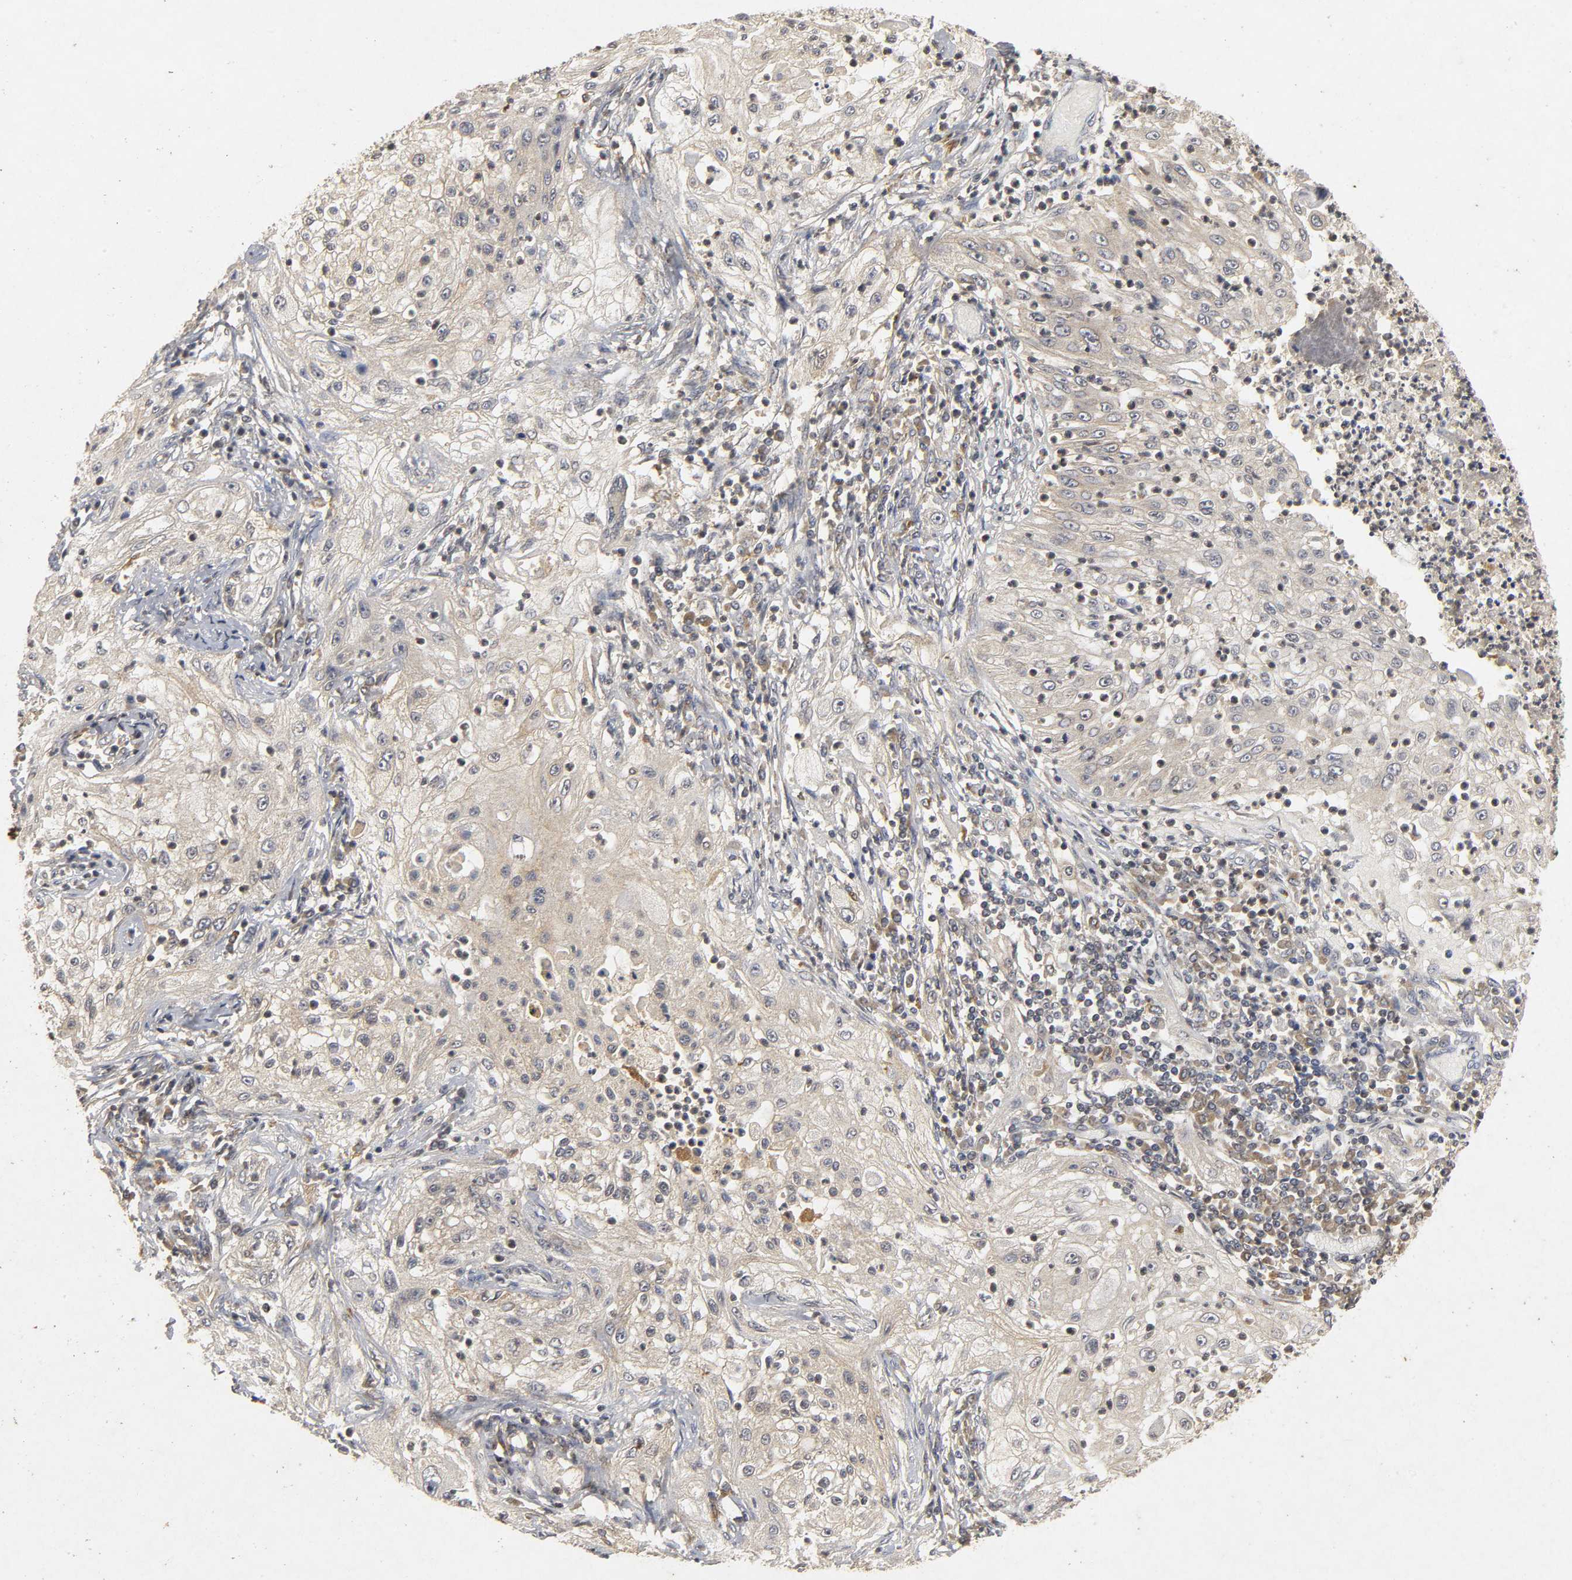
{"staining": {"intensity": "weak", "quantity": "<25%", "location": "cytoplasmic/membranous"}, "tissue": "lung cancer", "cell_type": "Tumor cells", "image_type": "cancer", "snomed": [{"axis": "morphology", "description": "Inflammation, NOS"}, {"axis": "morphology", "description": "Squamous cell carcinoma, NOS"}, {"axis": "topography", "description": "Lymph node"}, {"axis": "topography", "description": "Soft tissue"}, {"axis": "topography", "description": "Lung"}], "caption": "Immunohistochemistry (IHC) micrograph of neoplastic tissue: human lung cancer (squamous cell carcinoma) stained with DAB (3,3'-diaminobenzidine) exhibits no significant protein expression in tumor cells.", "gene": "TRAF6", "patient": {"sex": "male", "age": 66}}